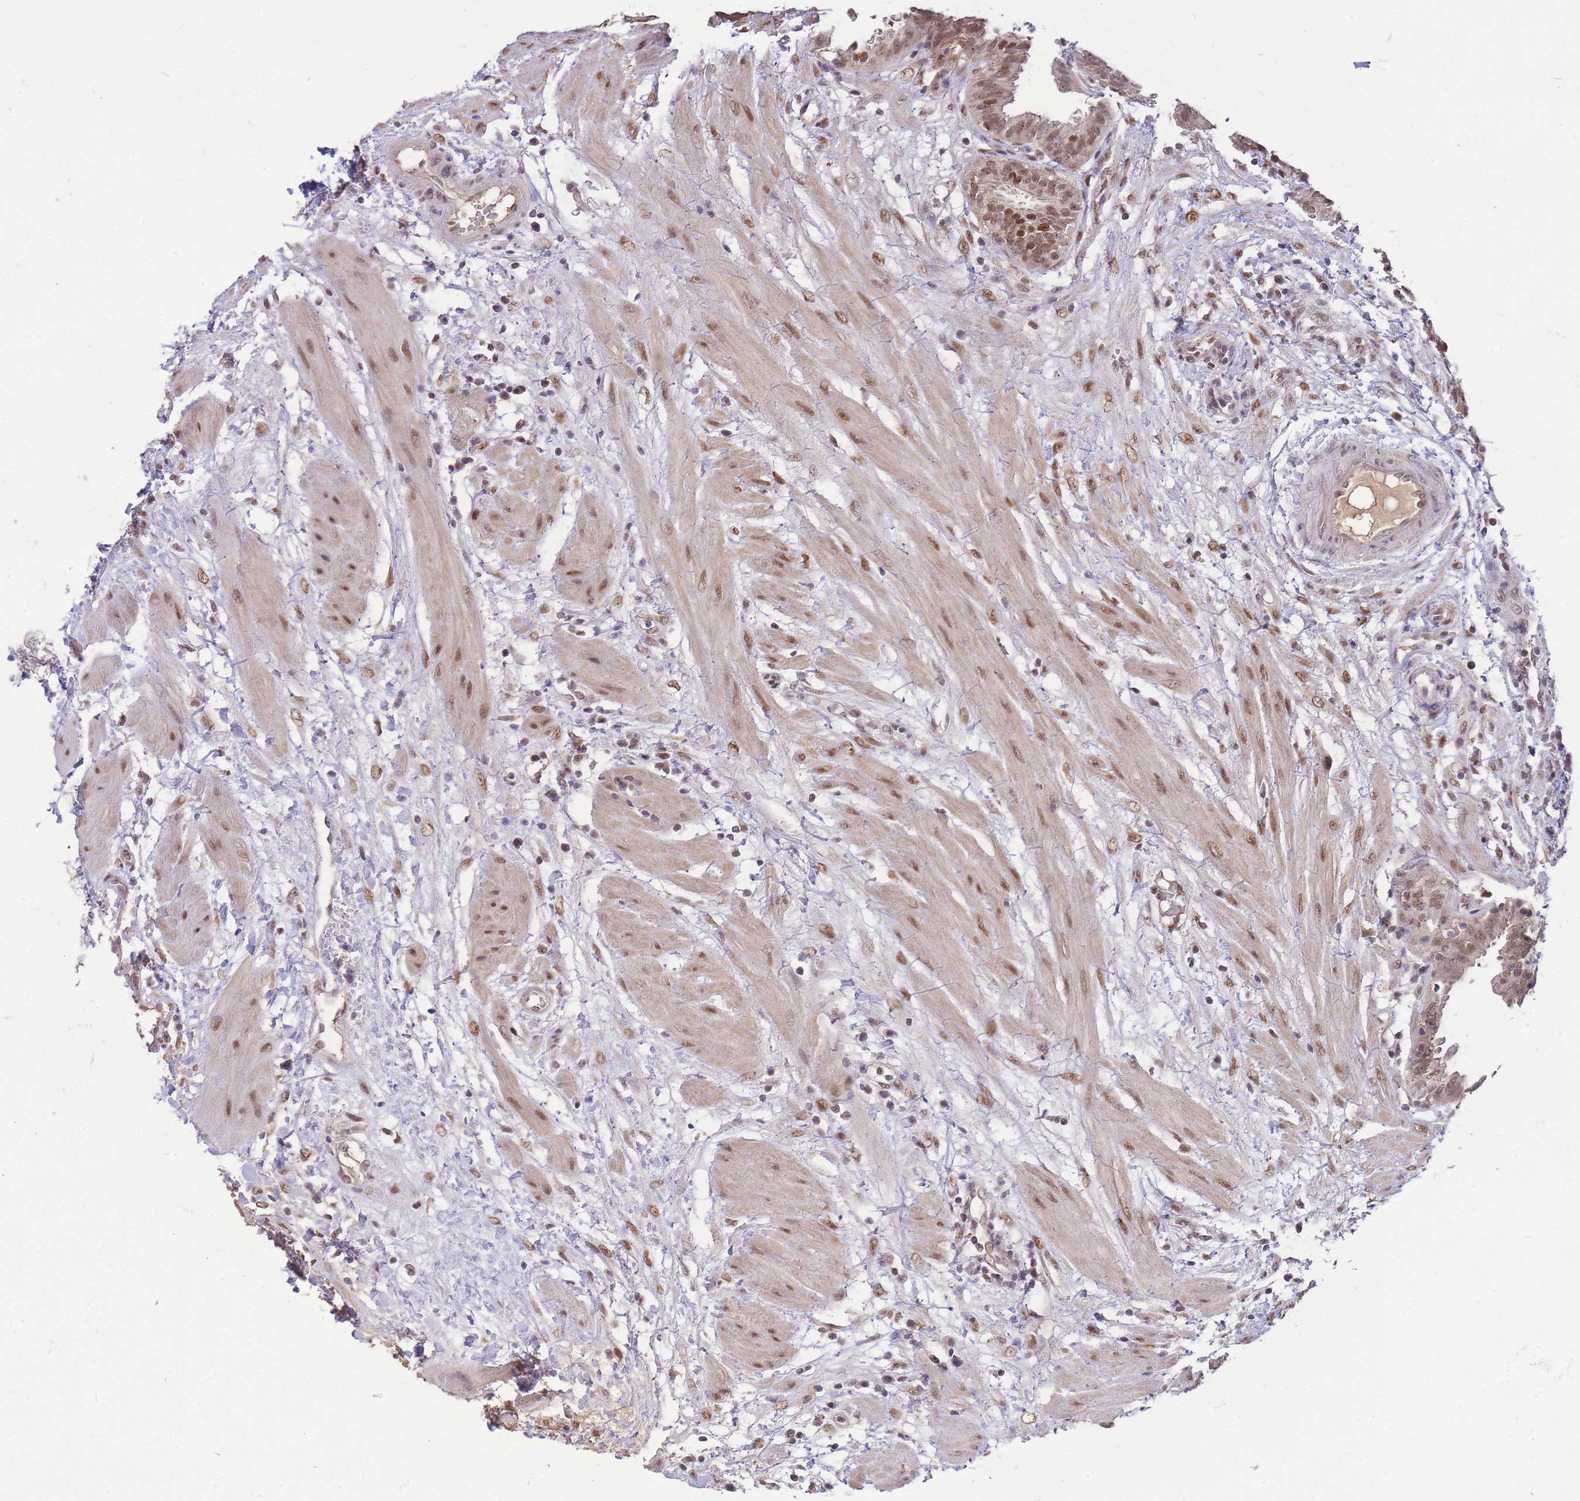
{"staining": {"intensity": "moderate", "quantity": ">75%", "location": "nuclear"}, "tissue": "fallopian tube", "cell_type": "Glandular cells", "image_type": "normal", "snomed": [{"axis": "morphology", "description": "Normal tissue, NOS"}, {"axis": "topography", "description": "Fallopian tube"}, {"axis": "topography", "description": "Placenta"}], "caption": "Fallopian tube stained with a brown dye demonstrates moderate nuclear positive staining in about >75% of glandular cells.", "gene": "UBXN7", "patient": {"sex": "female", "age": 32}}